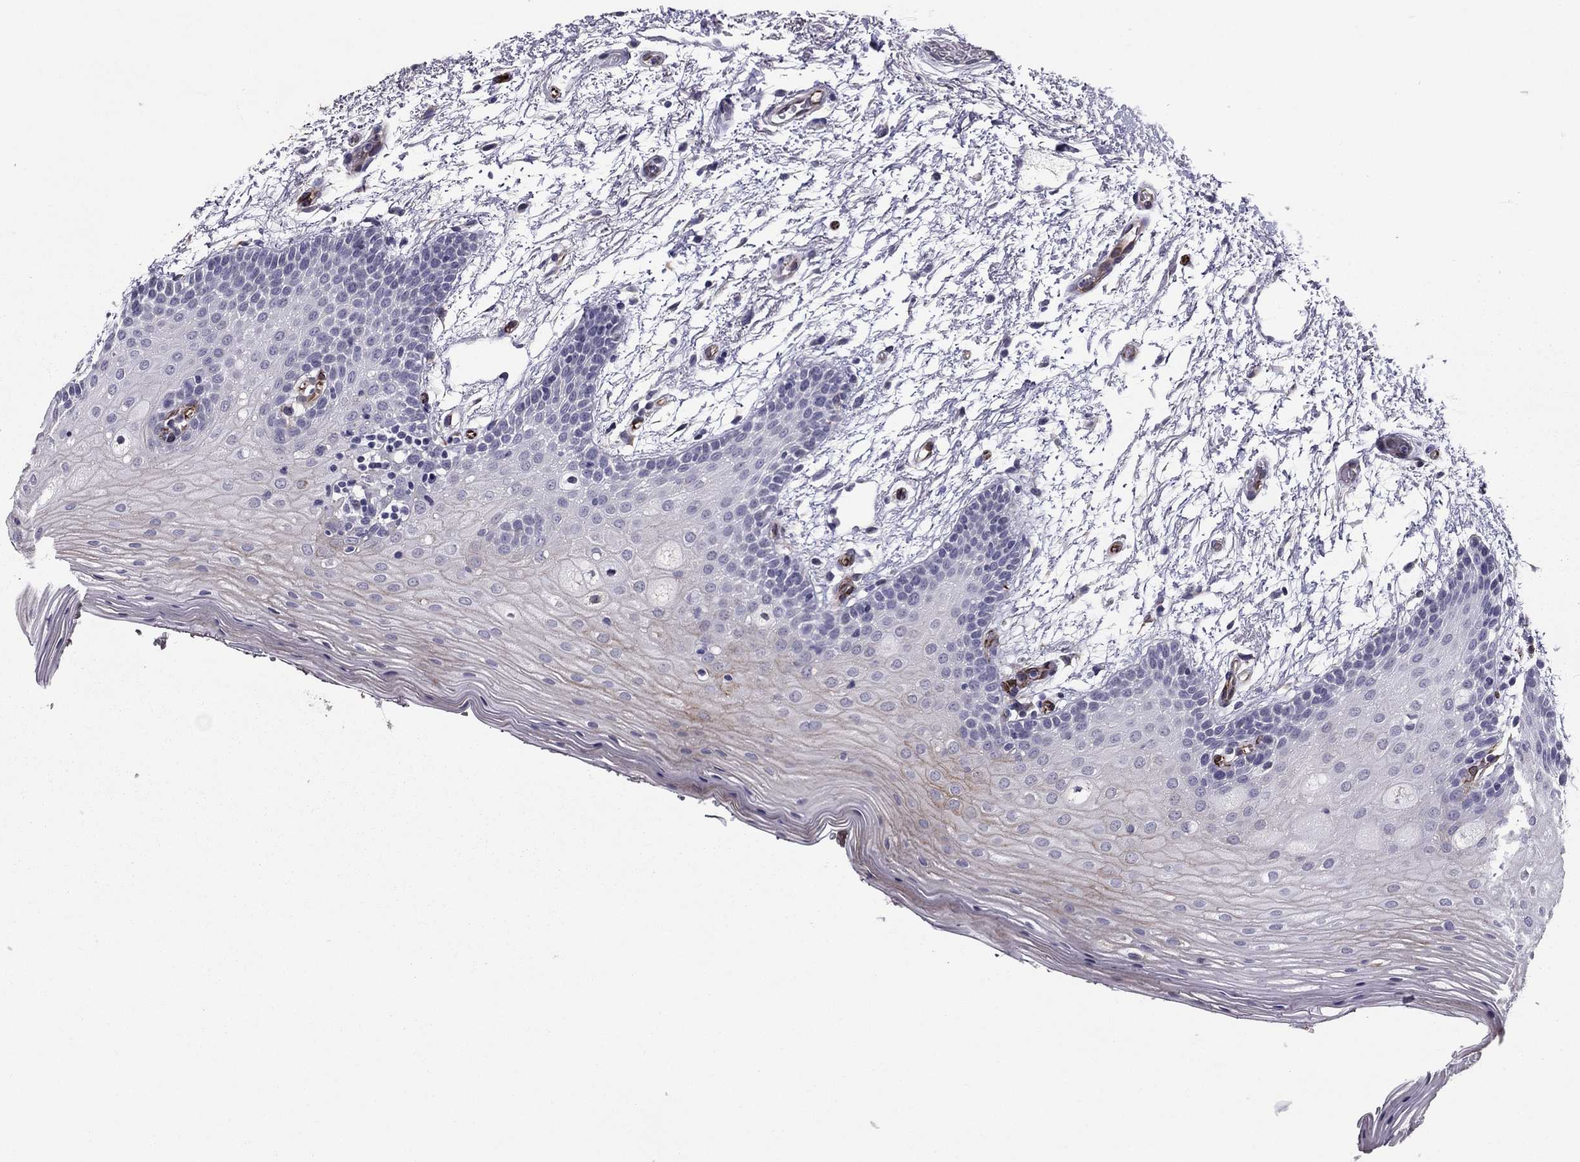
{"staining": {"intensity": "negative", "quantity": "none", "location": "none"}, "tissue": "oral mucosa", "cell_type": "Squamous epithelial cells", "image_type": "normal", "snomed": [{"axis": "morphology", "description": "Normal tissue, NOS"}, {"axis": "topography", "description": "Oral tissue"}, {"axis": "topography", "description": "Tounge, NOS"}], "caption": "There is no significant expression in squamous epithelial cells of oral mucosa. The staining is performed using DAB (3,3'-diaminobenzidine) brown chromogen with nuclei counter-stained in using hematoxylin.", "gene": "ANKS4B", "patient": {"sex": "female", "age": 86}}